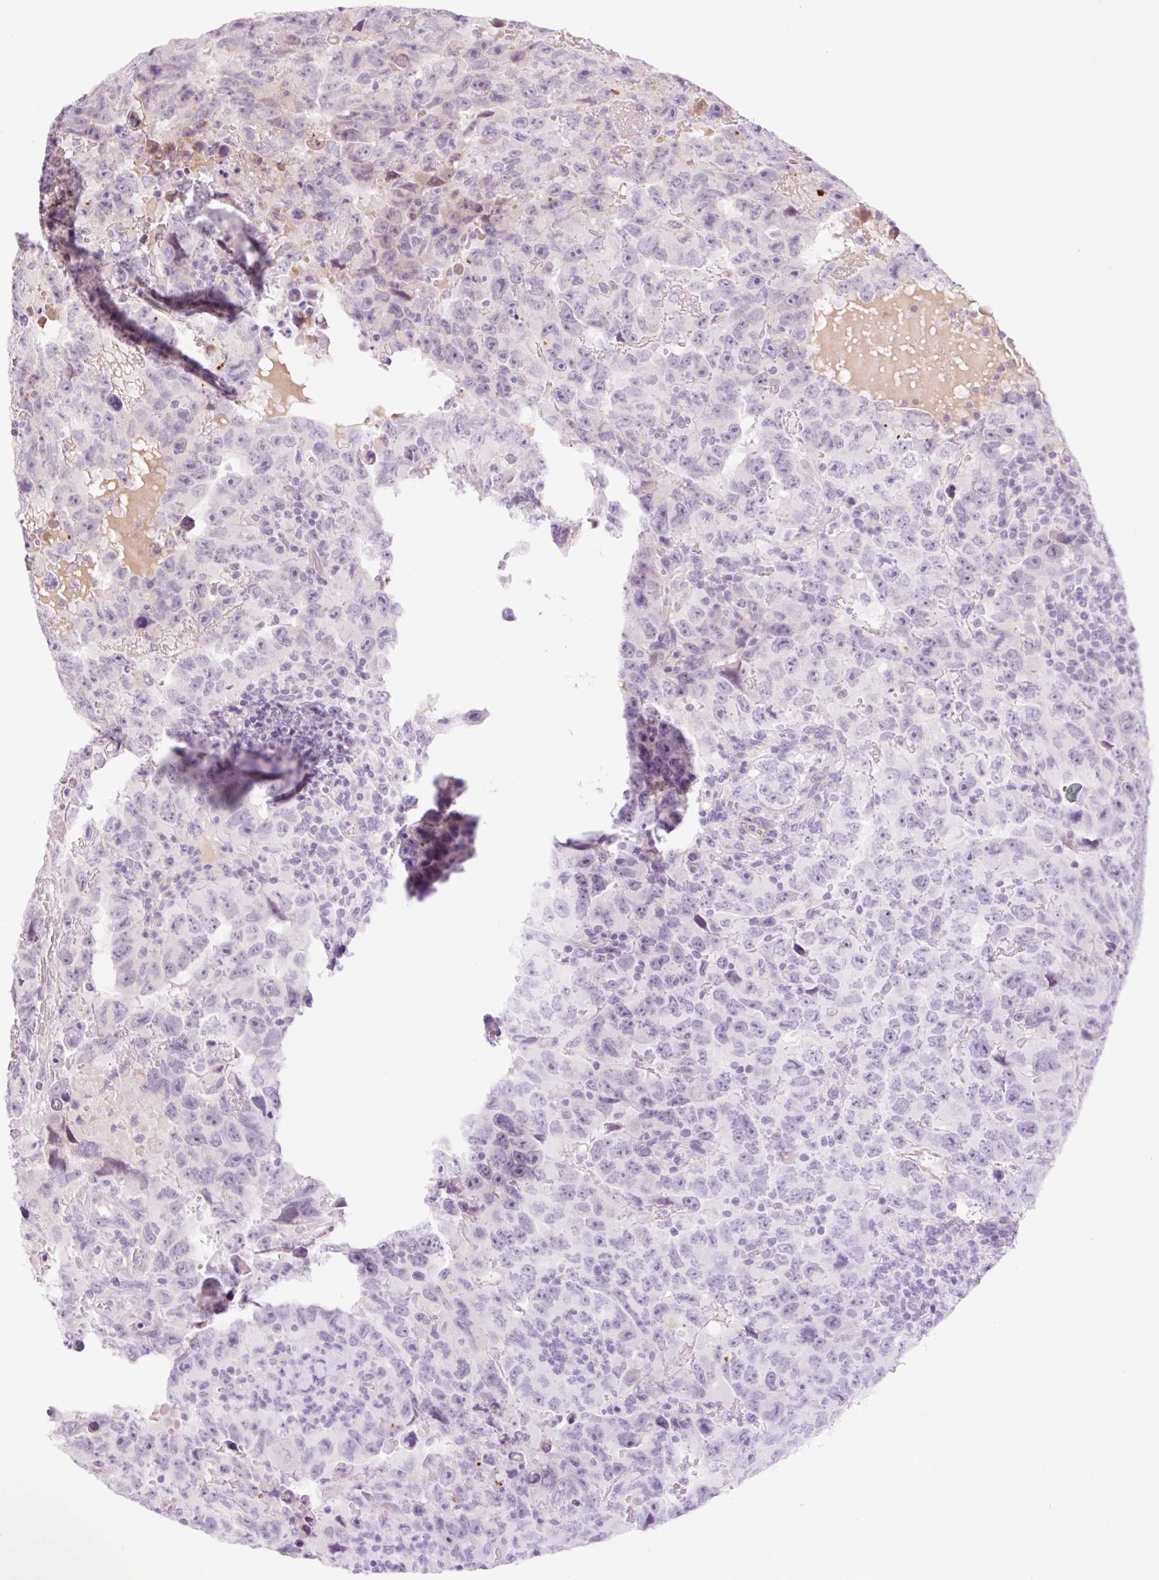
{"staining": {"intensity": "negative", "quantity": "none", "location": "none"}, "tissue": "testis cancer", "cell_type": "Tumor cells", "image_type": "cancer", "snomed": [{"axis": "morphology", "description": "Carcinoma, Embryonal, NOS"}, {"axis": "topography", "description": "Testis"}], "caption": "An image of testis cancer stained for a protein exhibits no brown staining in tumor cells. (DAB (3,3'-diaminobenzidine) IHC visualized using brightfield microscopy, high magnification).", "gene": "ZNF394", "patient": {"sex": "male", "age": 24}}